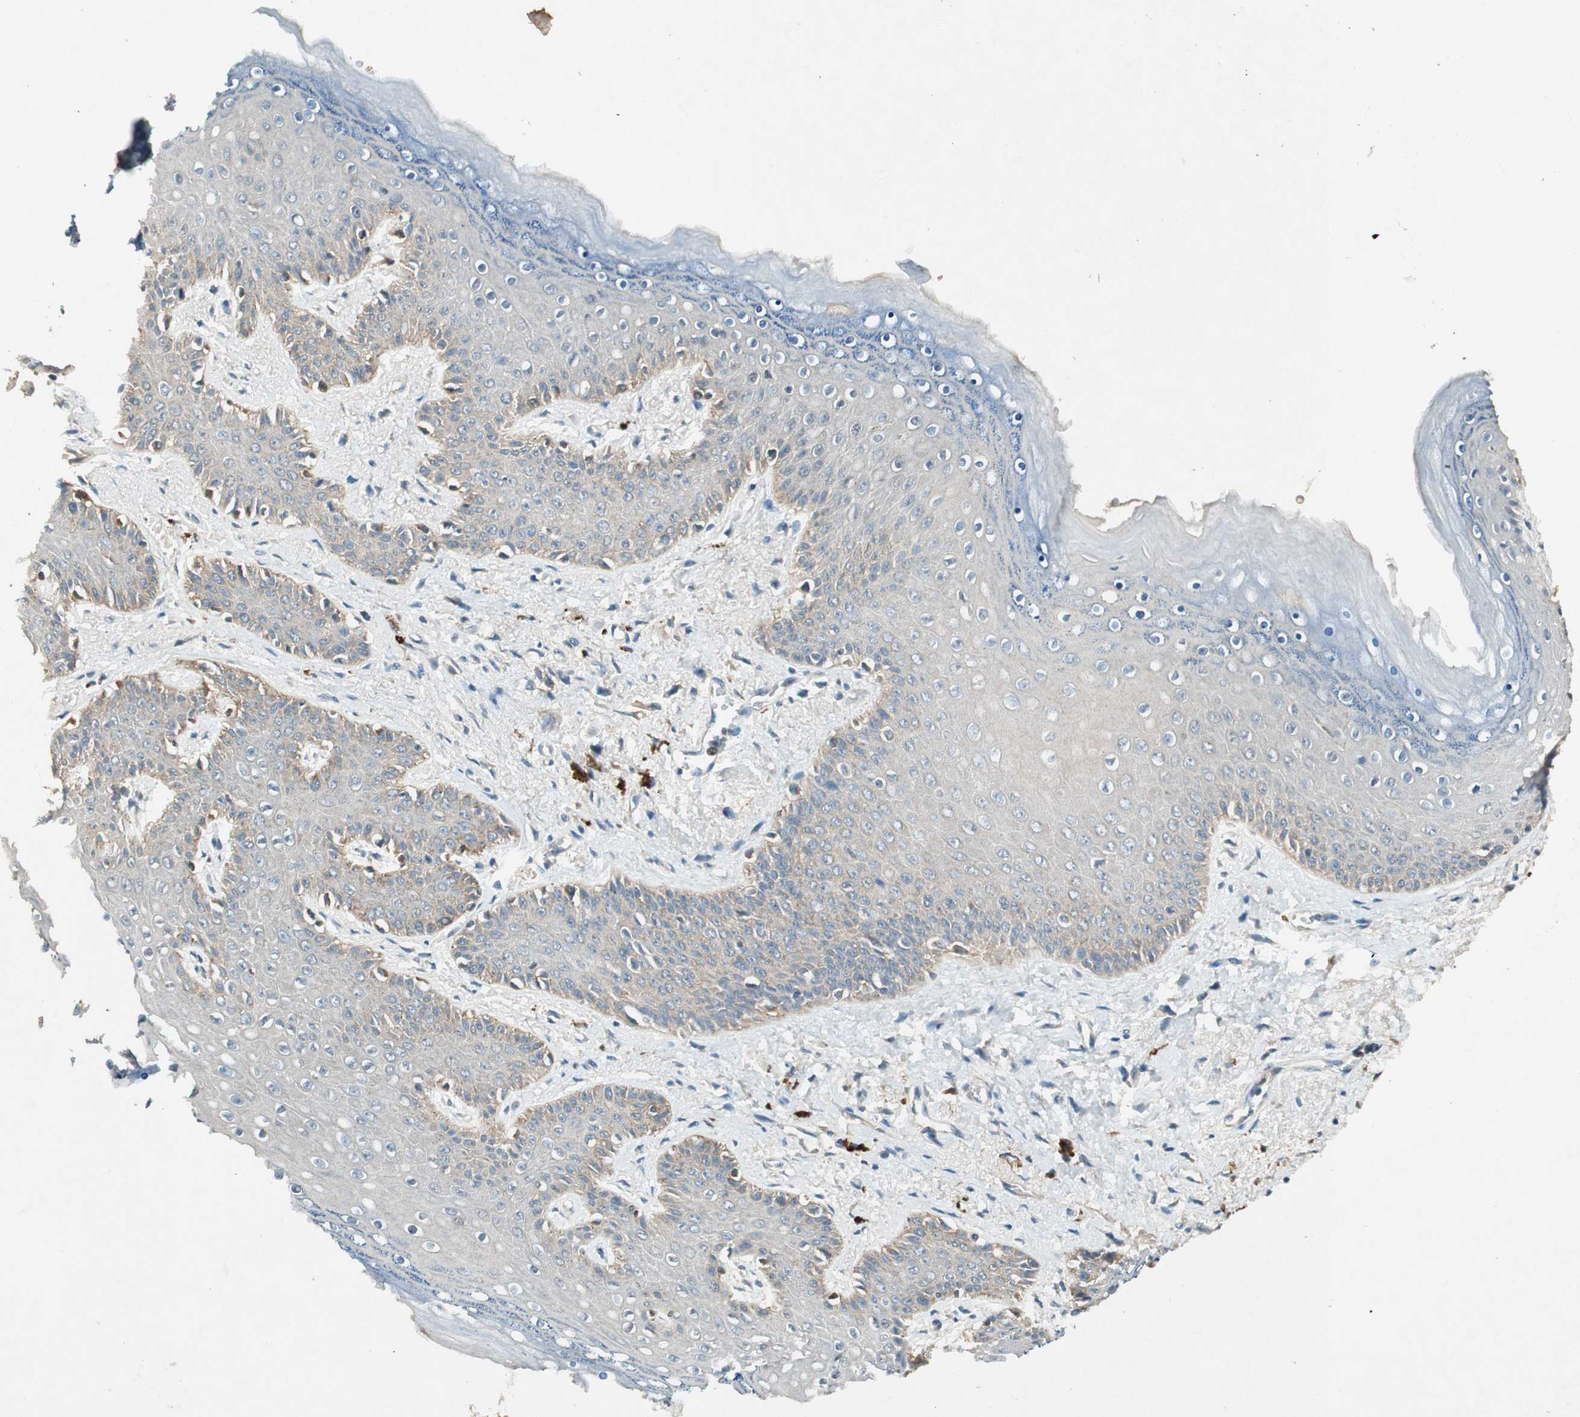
{"staining": {"intensity": "weak", "quantity": "25%-75%", "location": "cytoplasmic/membranous"}, "tissue": "skin", "cell_type": "Epidermal cells", "image_type": "normal", "snomed": [{"axis": "morphology", "description": "Normal tissue, NOS"}, {"axis": "topography", "description": "Anal"}], "caption": "Epidermal cells show low levels of weak cytoplasmic/membranous staining in approximately 25%-75% of cells in unremarkable skin. (DAB (3,3'-diaminobenzidine) IHC, brown staining for protein, blue staining for nuclei).", "gene": "NKAIN1", "patient": {"sex": "female", "age": 46}}